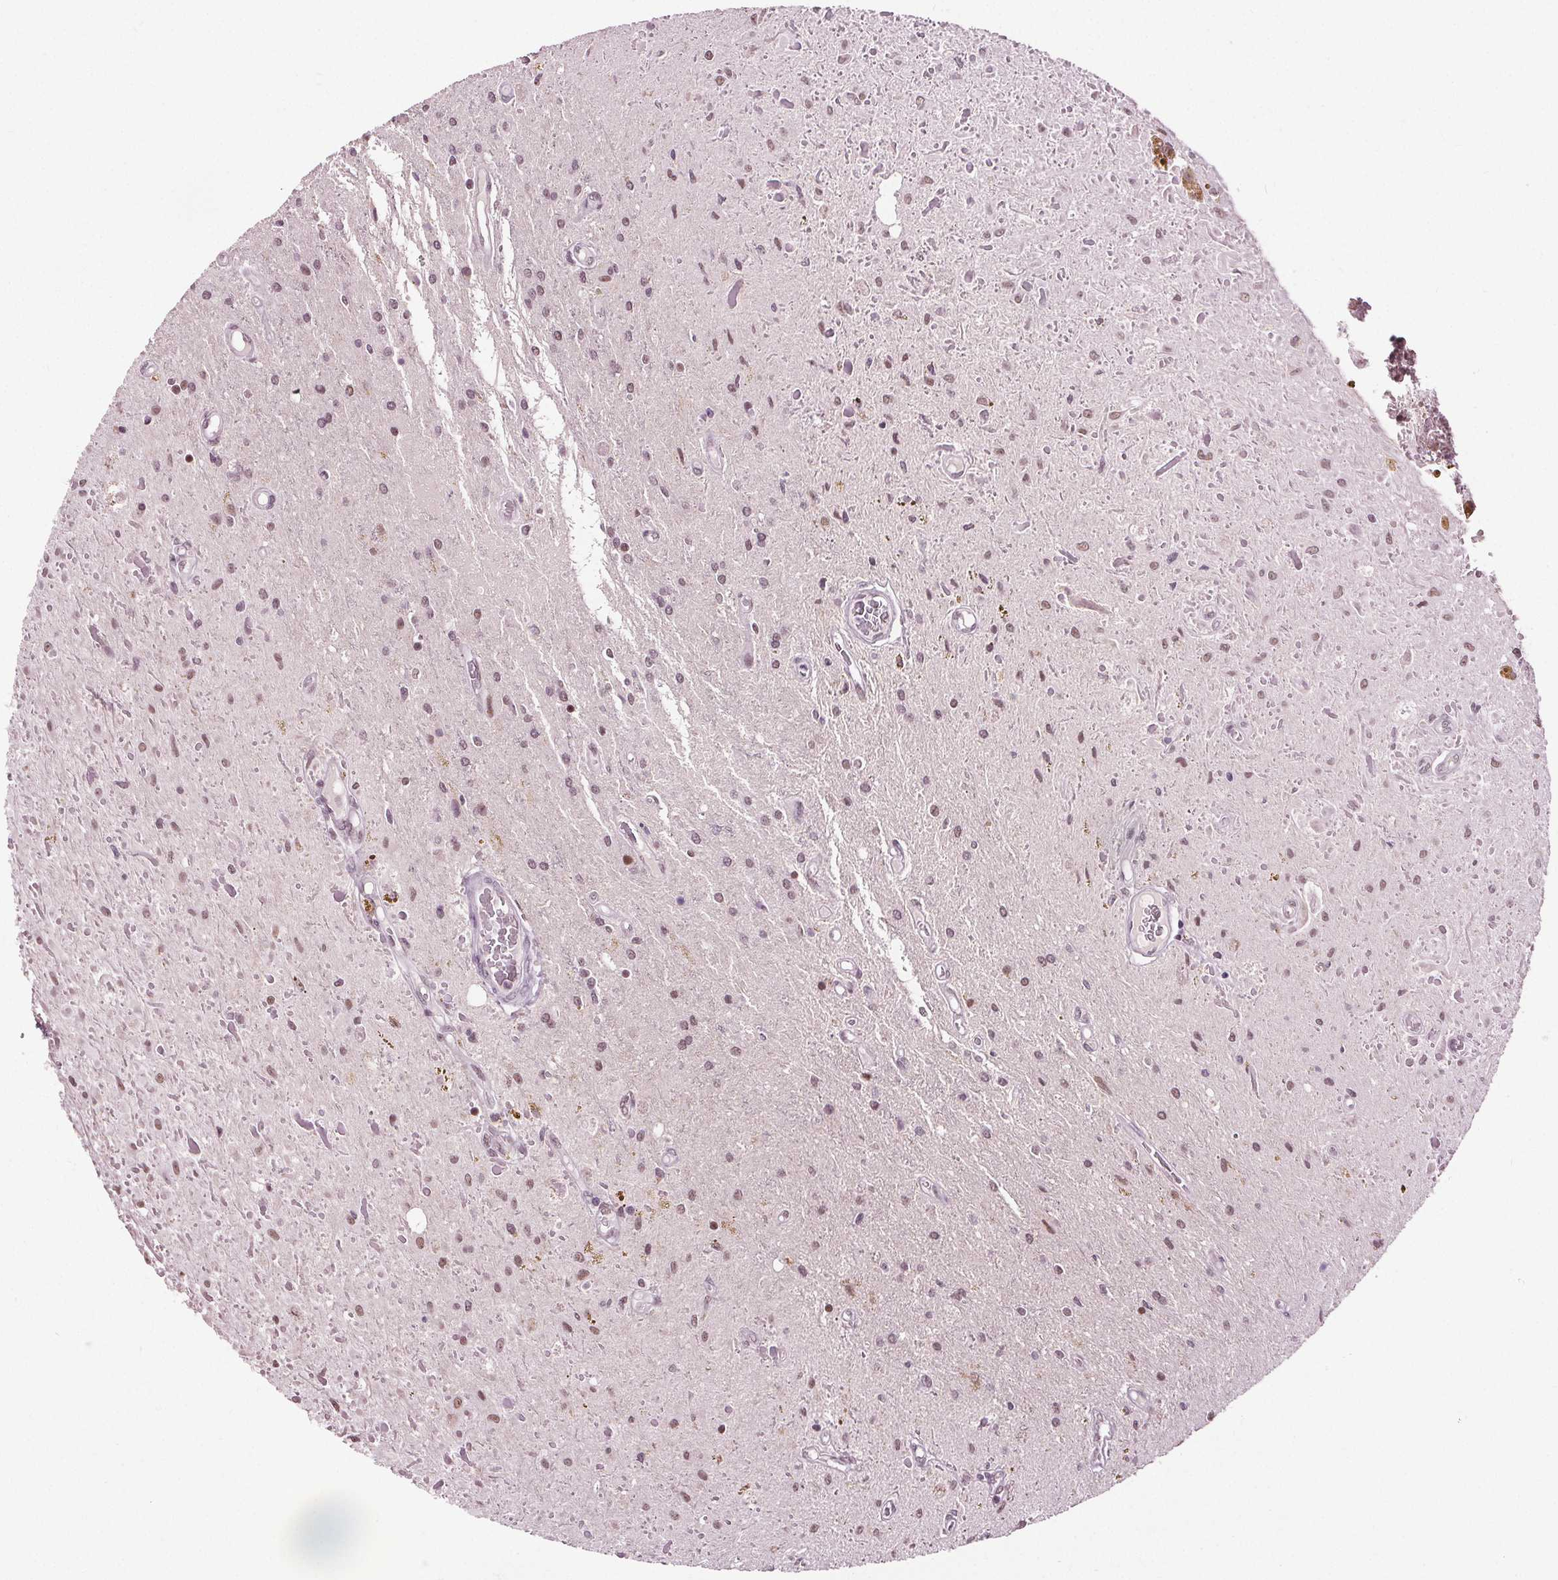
{"staining": {"intensity": "moderate", "quantity": ">75%", "location": "nuclear"}, "tissue": "glioma", "cell_type": "Tumor cells", "image_type": "cancer", "snomed": [{"axis": "morphology", "description": "Glioma, malignant, Low grade"}, {"axis": "topography", "description": "Cerebellum"}], "caption": "This photomicrograph shows glioma stained with immunohistochemistry (IHC) to label a protein in brown. The nuclear of tumor cells show moderate positivity for the protein. Nuclei are counter-stained blue.", "gene": "IWS1", "patient": {"sex": "female", "age": 14}}